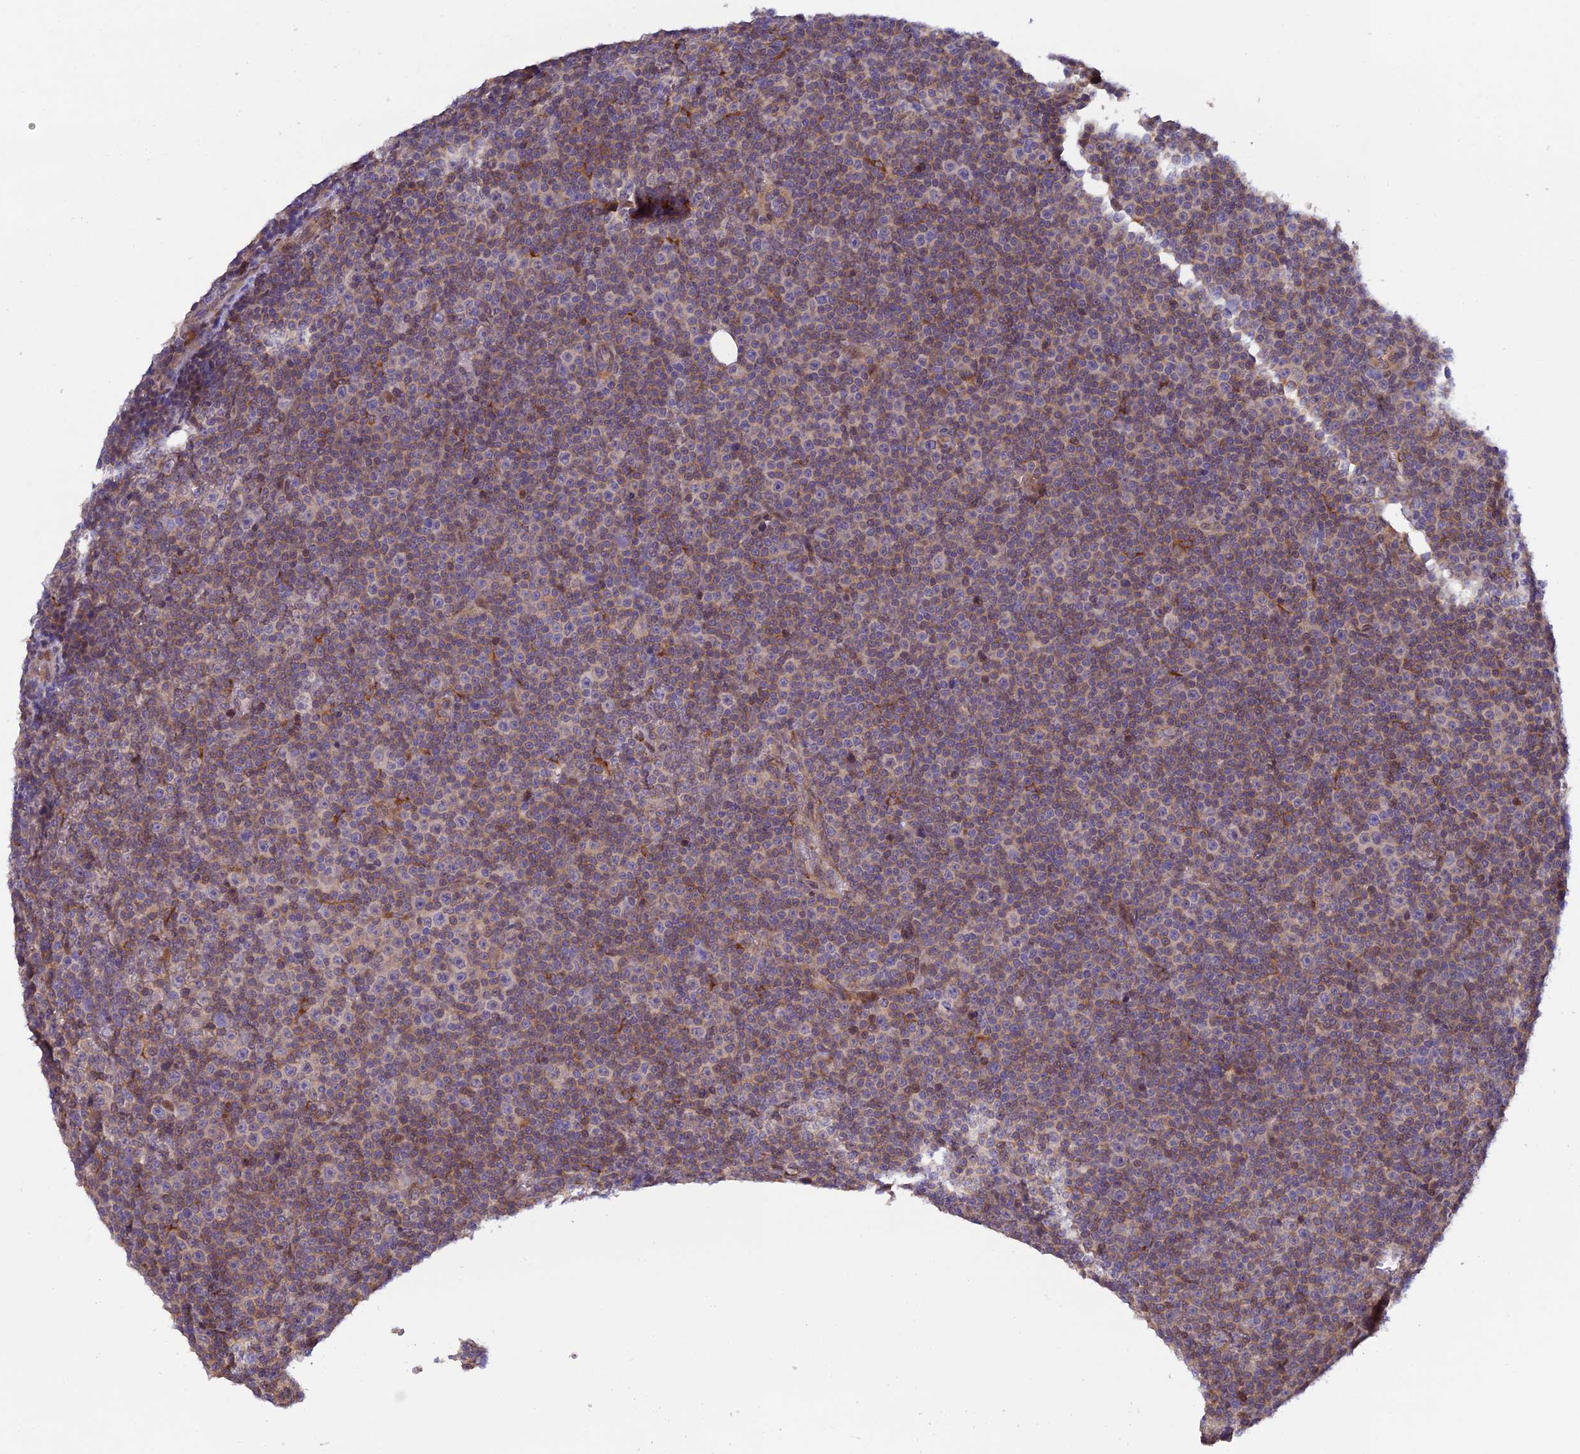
{"staining": {"intensity": "weak", "quantity": "<25%", "location": "cytoplasmic/membranous"}, "tissue": "lymphoma", "cell_type": "Tumor cells", "image_type": "cancer", "snomed": [{"axis": "morphology", "description": "Malignant lymphoma, non-Hodgkin's type, Low grade"}, {"axis": "topography", "description": "Lymph node"}], "caption": "A micrograph of human lymphoma is negative for staining in tumor cells. Nuclei are stained in blue.", "gene": "P3H3", "patient": {"sex": "female", "age": 67}}